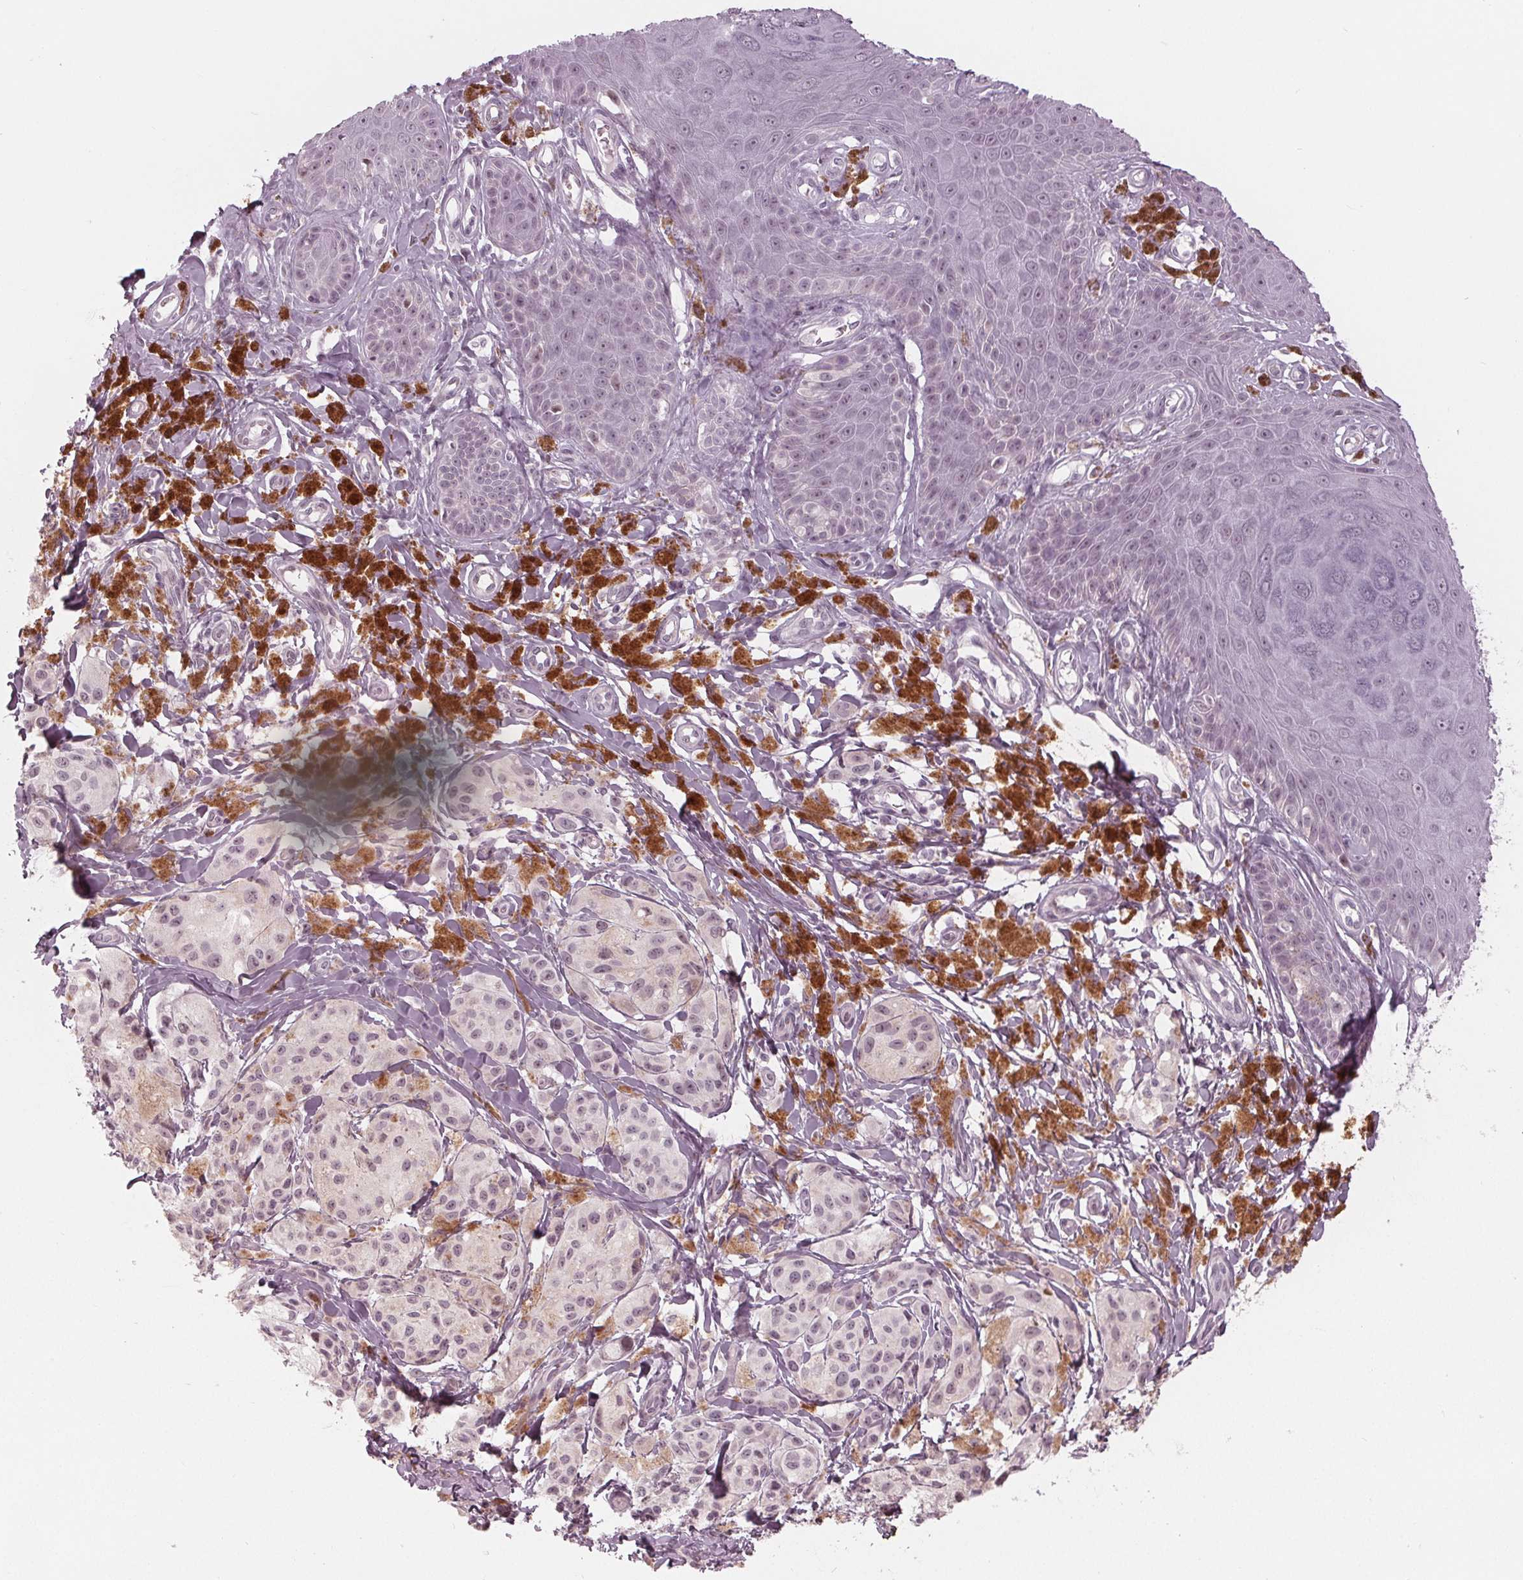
{"staining": {"intensity": "negative", "quantity": "none", "location": "none"}, "tissue": "melanoma", "cell_type": "Tumor cells", "image_type": "cancer", "snomed": [{"axis": "morphology", "description": "Malignant melanoma, NOS"}, {"axis": "topography", "description": "Skin"}], "caption": "Image shows no protein staining in tumor cells of melanoma tissue.", "gene": "ADPRHL1", "patient": {"sex": "female", "age": 80}}